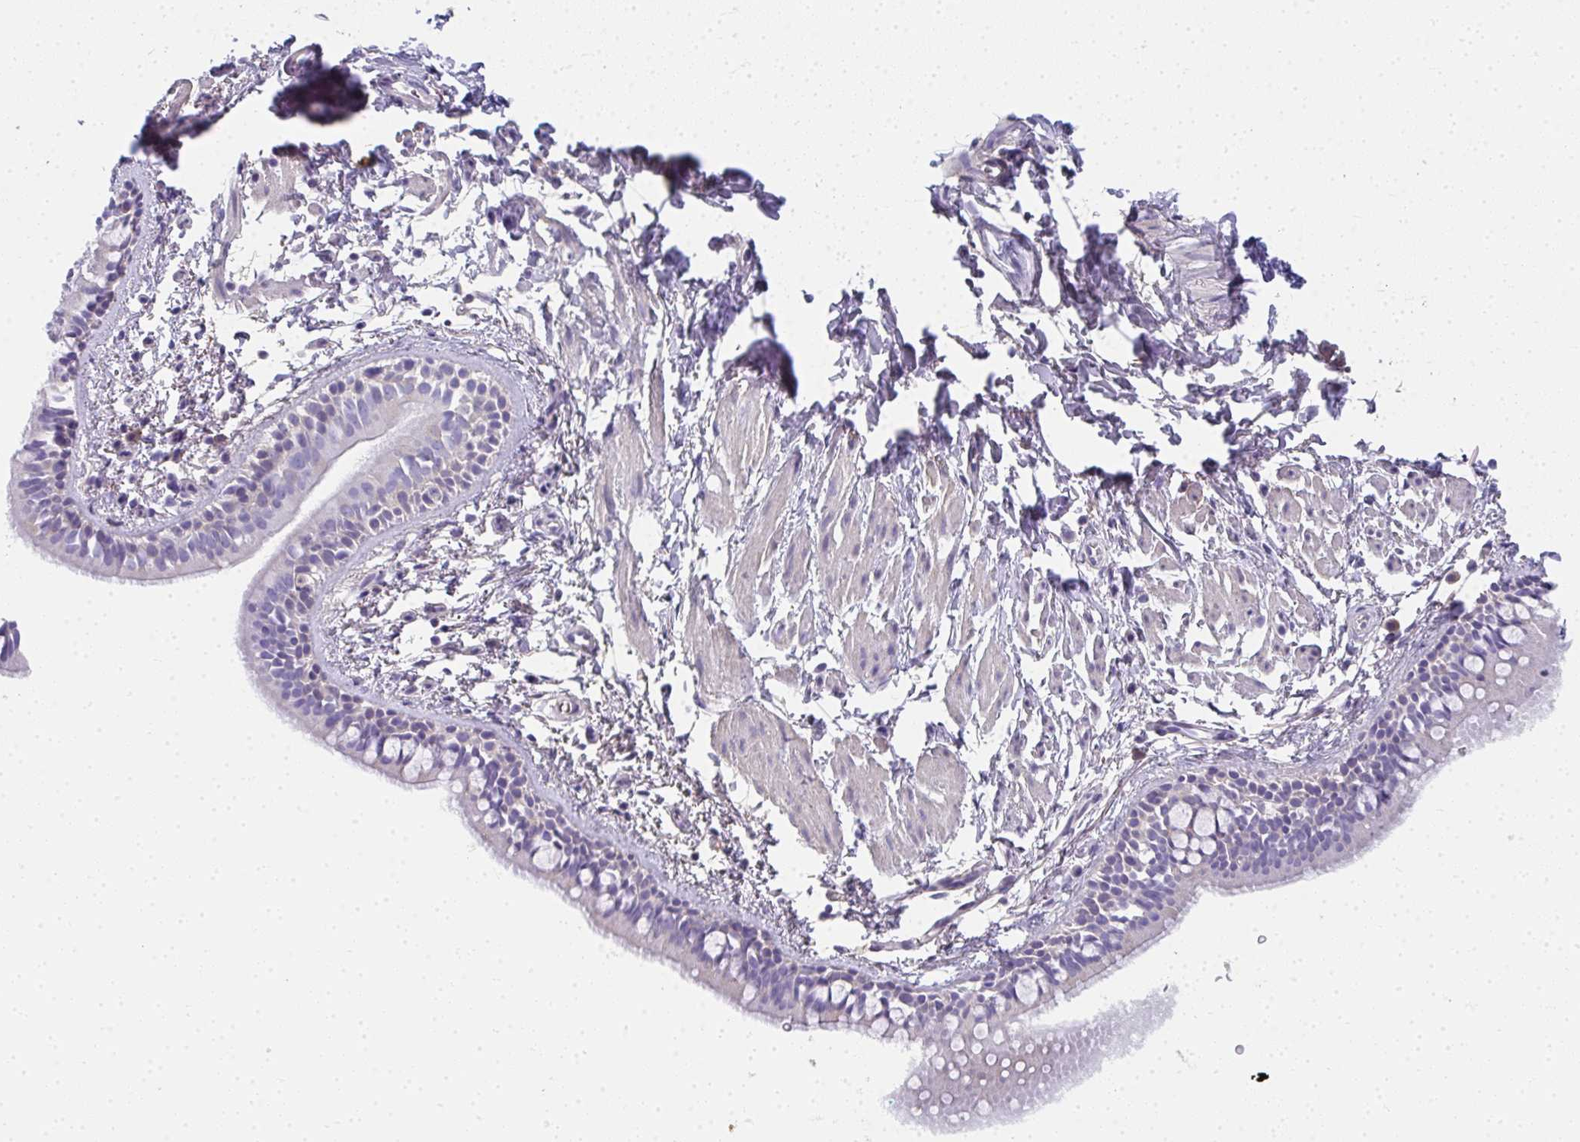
{"staining": {"intensity": "negative", "quantity": "none", "location": "none"}, "tissue": "bronchus", "cell_type": "Respiratory epithelial cells", "image_type": "normal", "snomed": [{"axis": "morphology", "description": "Normal tissue, NOS"}, {"axis": "topography", "description": "Lymph node"}, {"axis": "topography", "description": "Cartilage tissue"}, {"axis": "topography", "description": "Bronchus"}], "caption": "The immunohistochemistry image has no significant expression in respiratory epithelial cells of bronchus.", "gene": "ZSWIM3", "patient": {"sex": "female", "age": 70}}